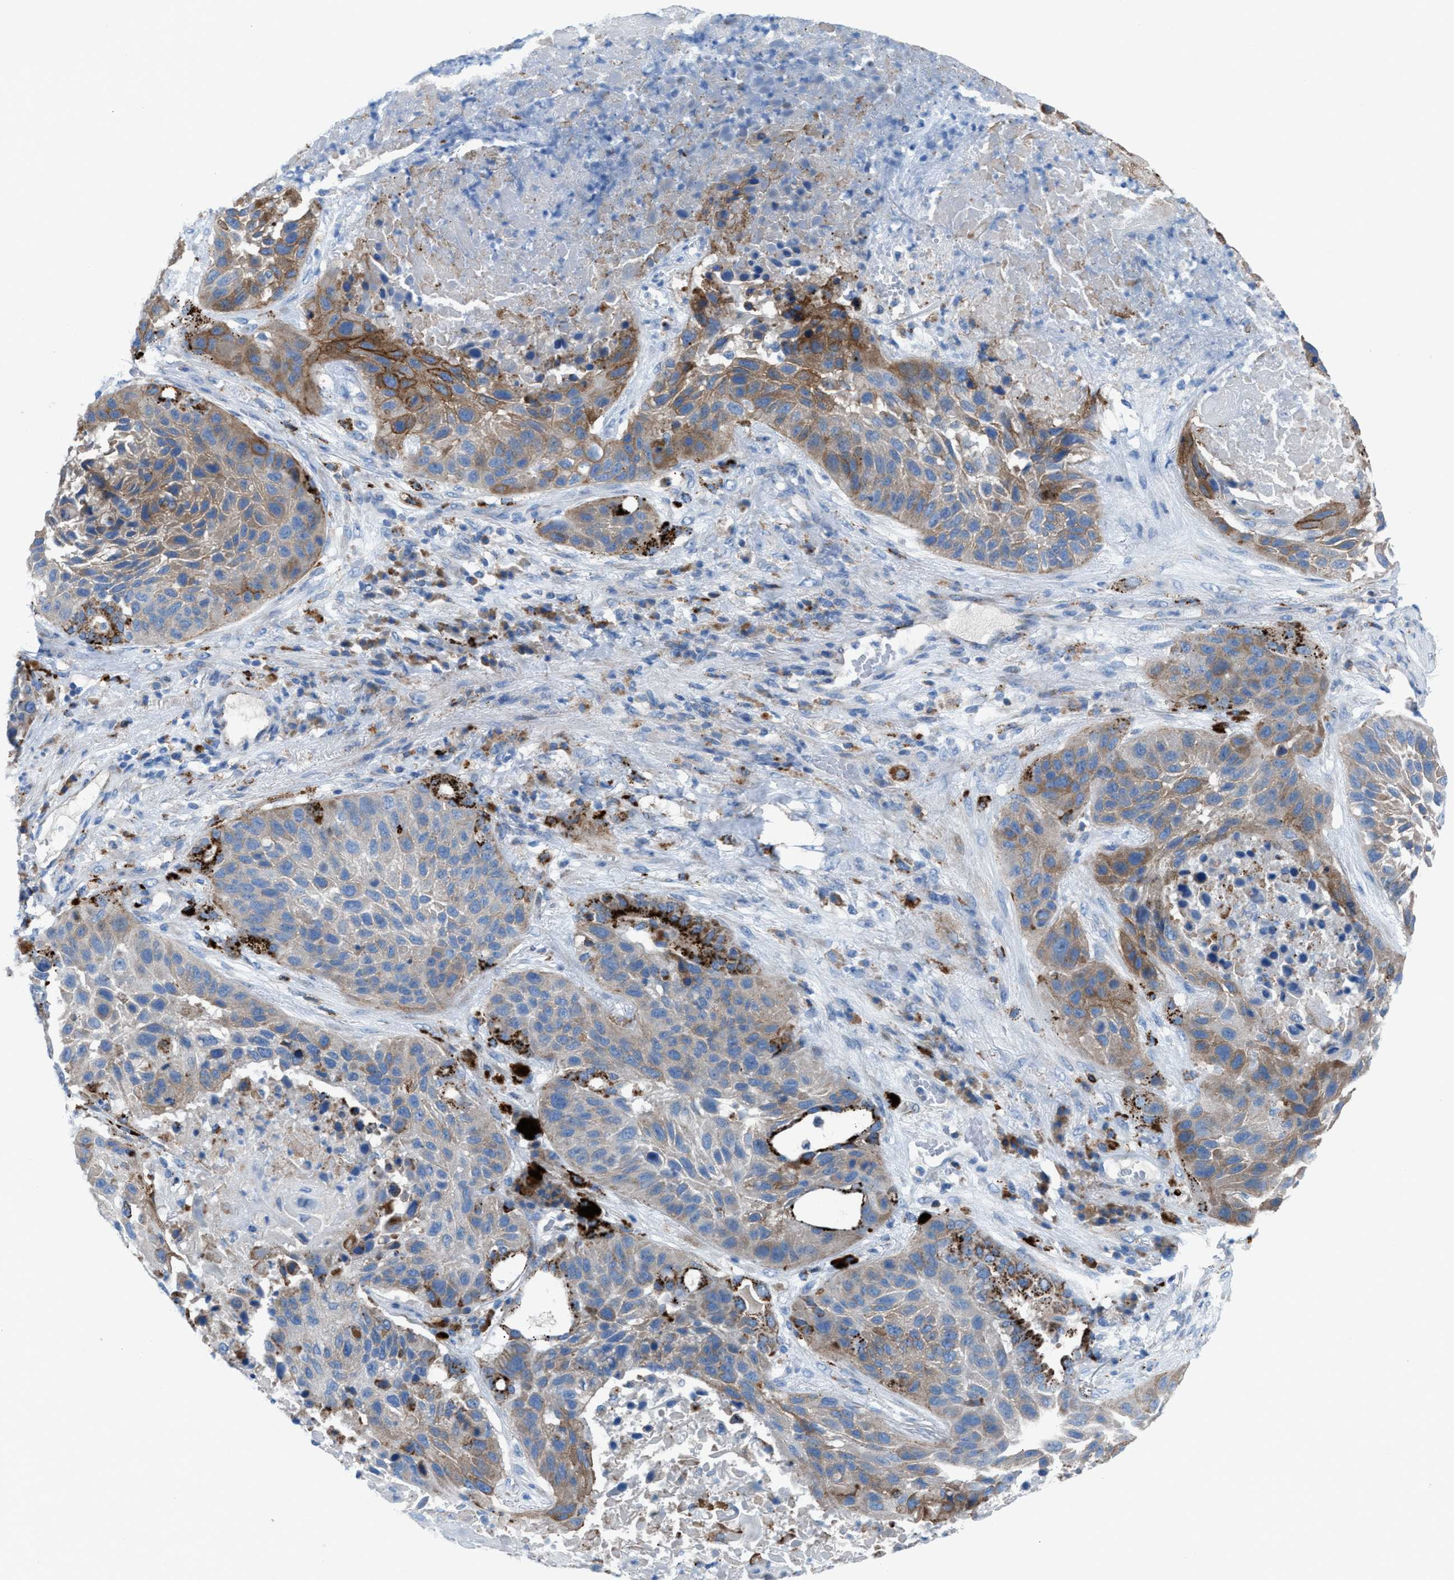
{"staining": {"intensity": "moderate", "quantity": "25%-75%", "location": "cytoplasmic/membranous"}, "tissue": "lung cancer", "cell_type": "Tumor cells", "image_type": "cancer", "snomed": [{"axis": "morphology", "description": "Squamous cell carcinoma, NOS"}, {"axis": "topography", "description": "Lung"}], "caption": "Tumor cells exhibit moderate cytoplasmic/membranous staining in about 25%-75% of cells in lung squamous cell carcinoma.", "gene": "CD1B", "patient": {"sex": "male", "age": 57}}